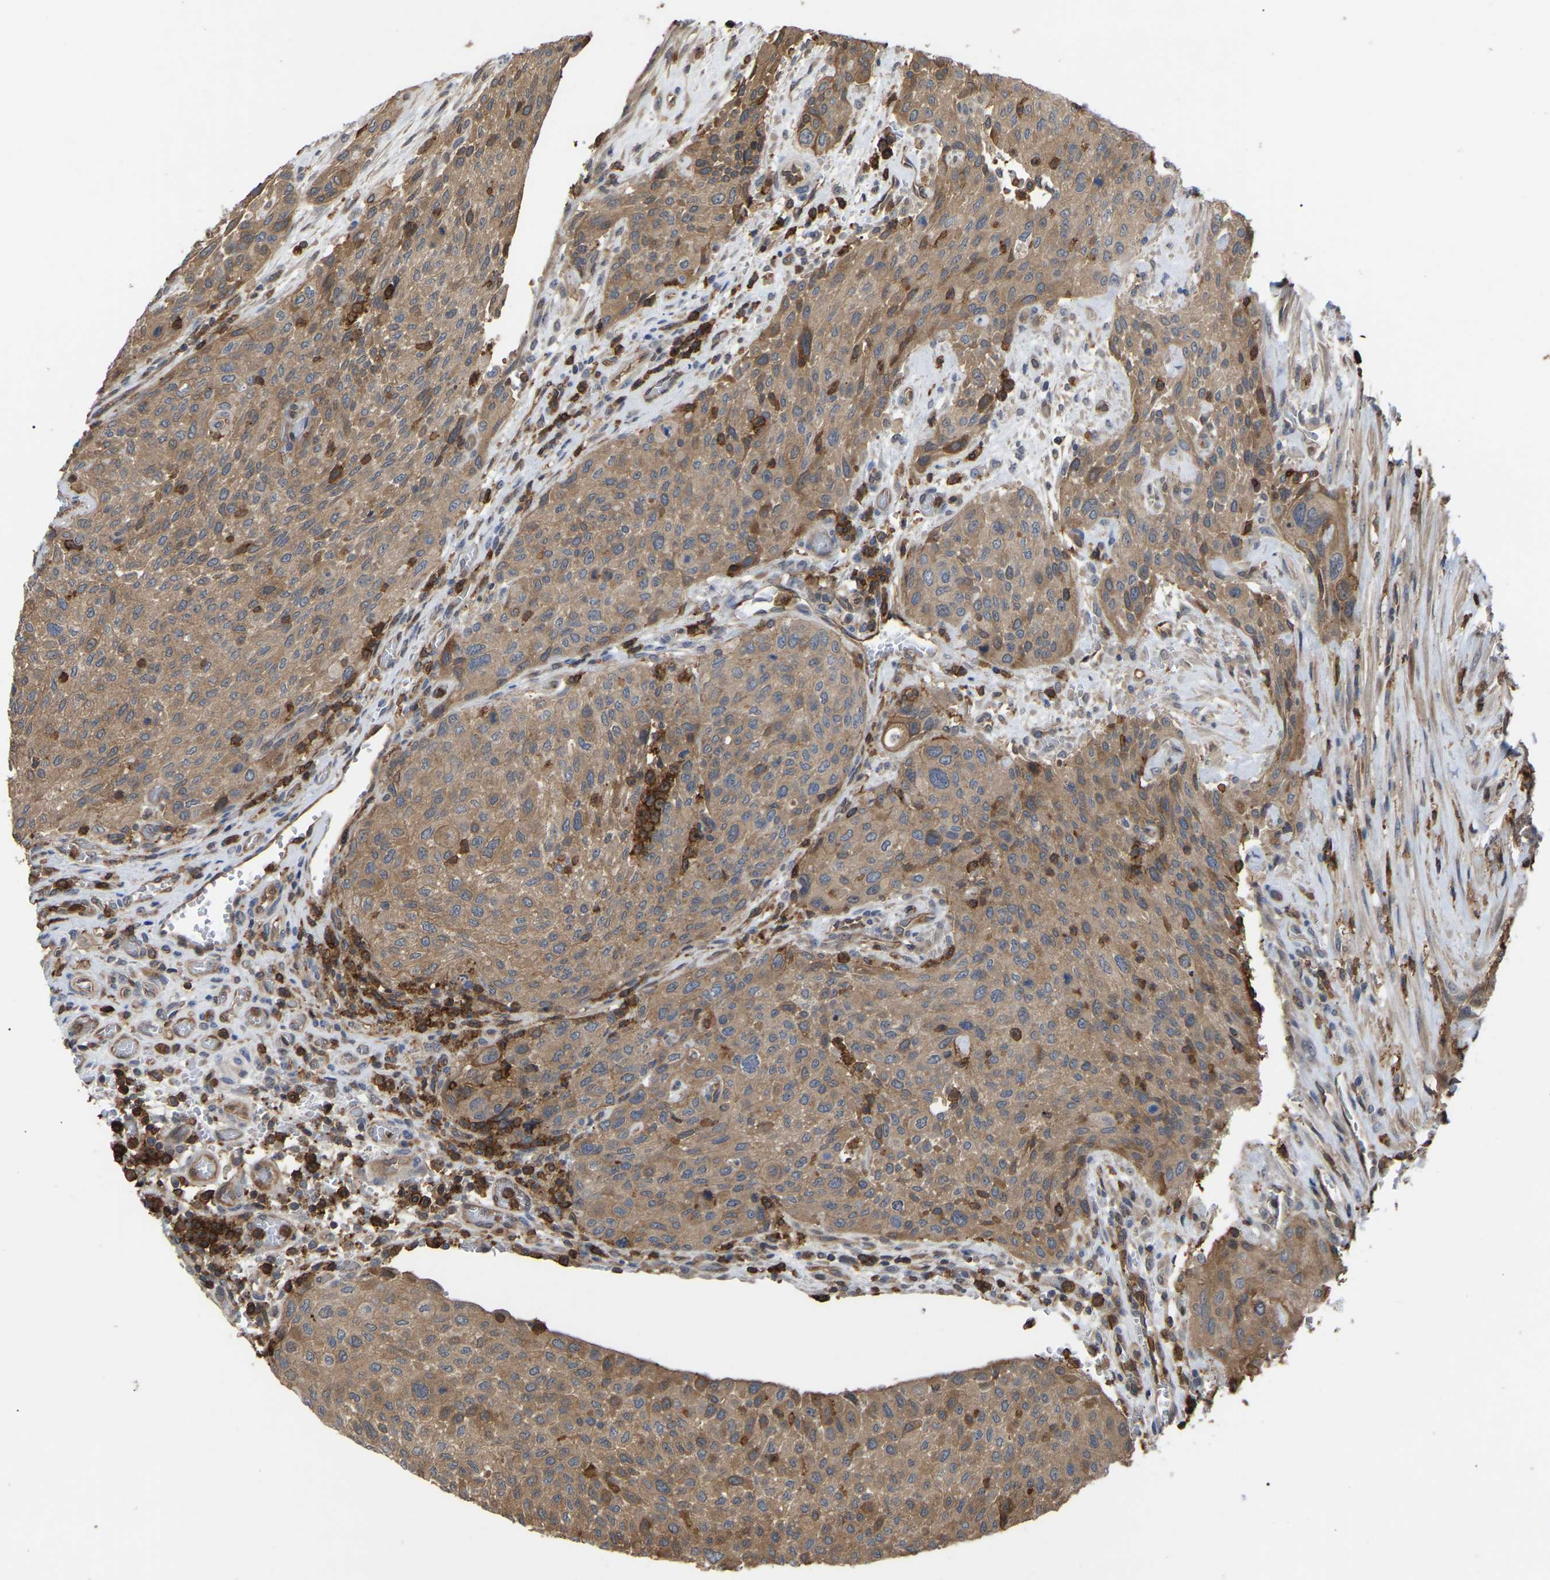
{"staining": {"intensity": "moderate", "quantity": ">75%", "location": "cytoplasmic/membranous"}, "tissue": "urothelial cancer", "cell_type": "Tumor cells", "image_type": "cancer", "snomed": [{"axis": "morphology", "description": "Urothelial carcinoma, Low grade"}, {"axis": "morphology", "description": "Urothelial carcinoma, High grade"}, {"axis": "topography", "description": "Urinary bladder"}], "caption": "DAB (3,3'-diaminobenzidine) immunohistochemical staining of low-grade urothelial carcinoma exhibits moderate cytoplasmic/membranous protein expression in approximately >75% of tumor cells.", "gene": "CIT", "patient": {"sex": "male", "age": 35}}